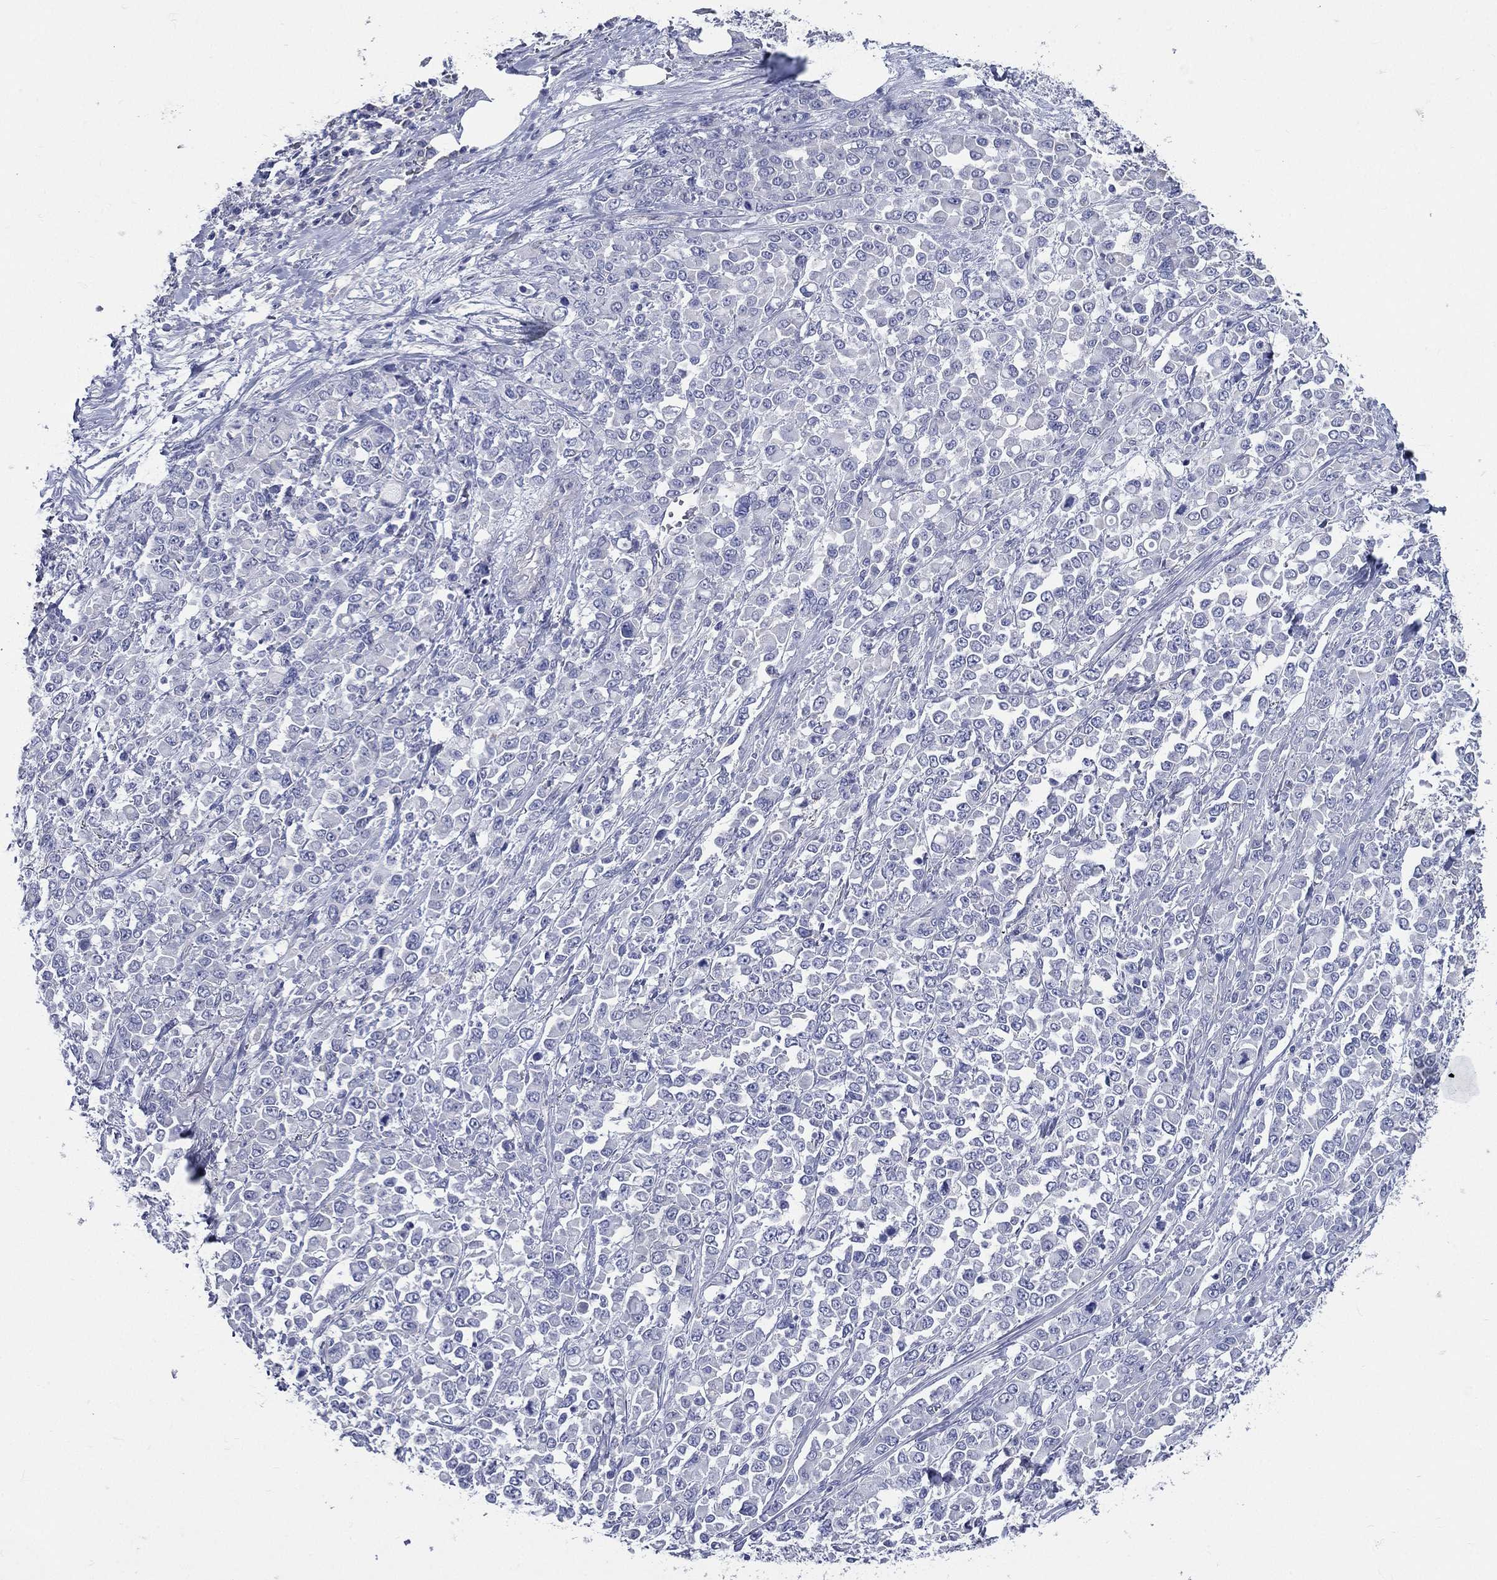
{"staining": {"intensity": "negative", "quantity": "none", "location": "none"}, "tissue": "stomach cancer", "cell_type": "Tumor cells", "image_type": "cancer", "snomed": [{"axis": "morphology", "description": "Adenocarcinoma, NOS"}, {"axis": "topography", "description": "Stomach"}], "caption": "Stomach adenocarcinoma stained for a protein using immunohistochemistry displays no expression tumor cells.", "gene": "DPYS", "patient": {"sex": "female", "age": 76}}